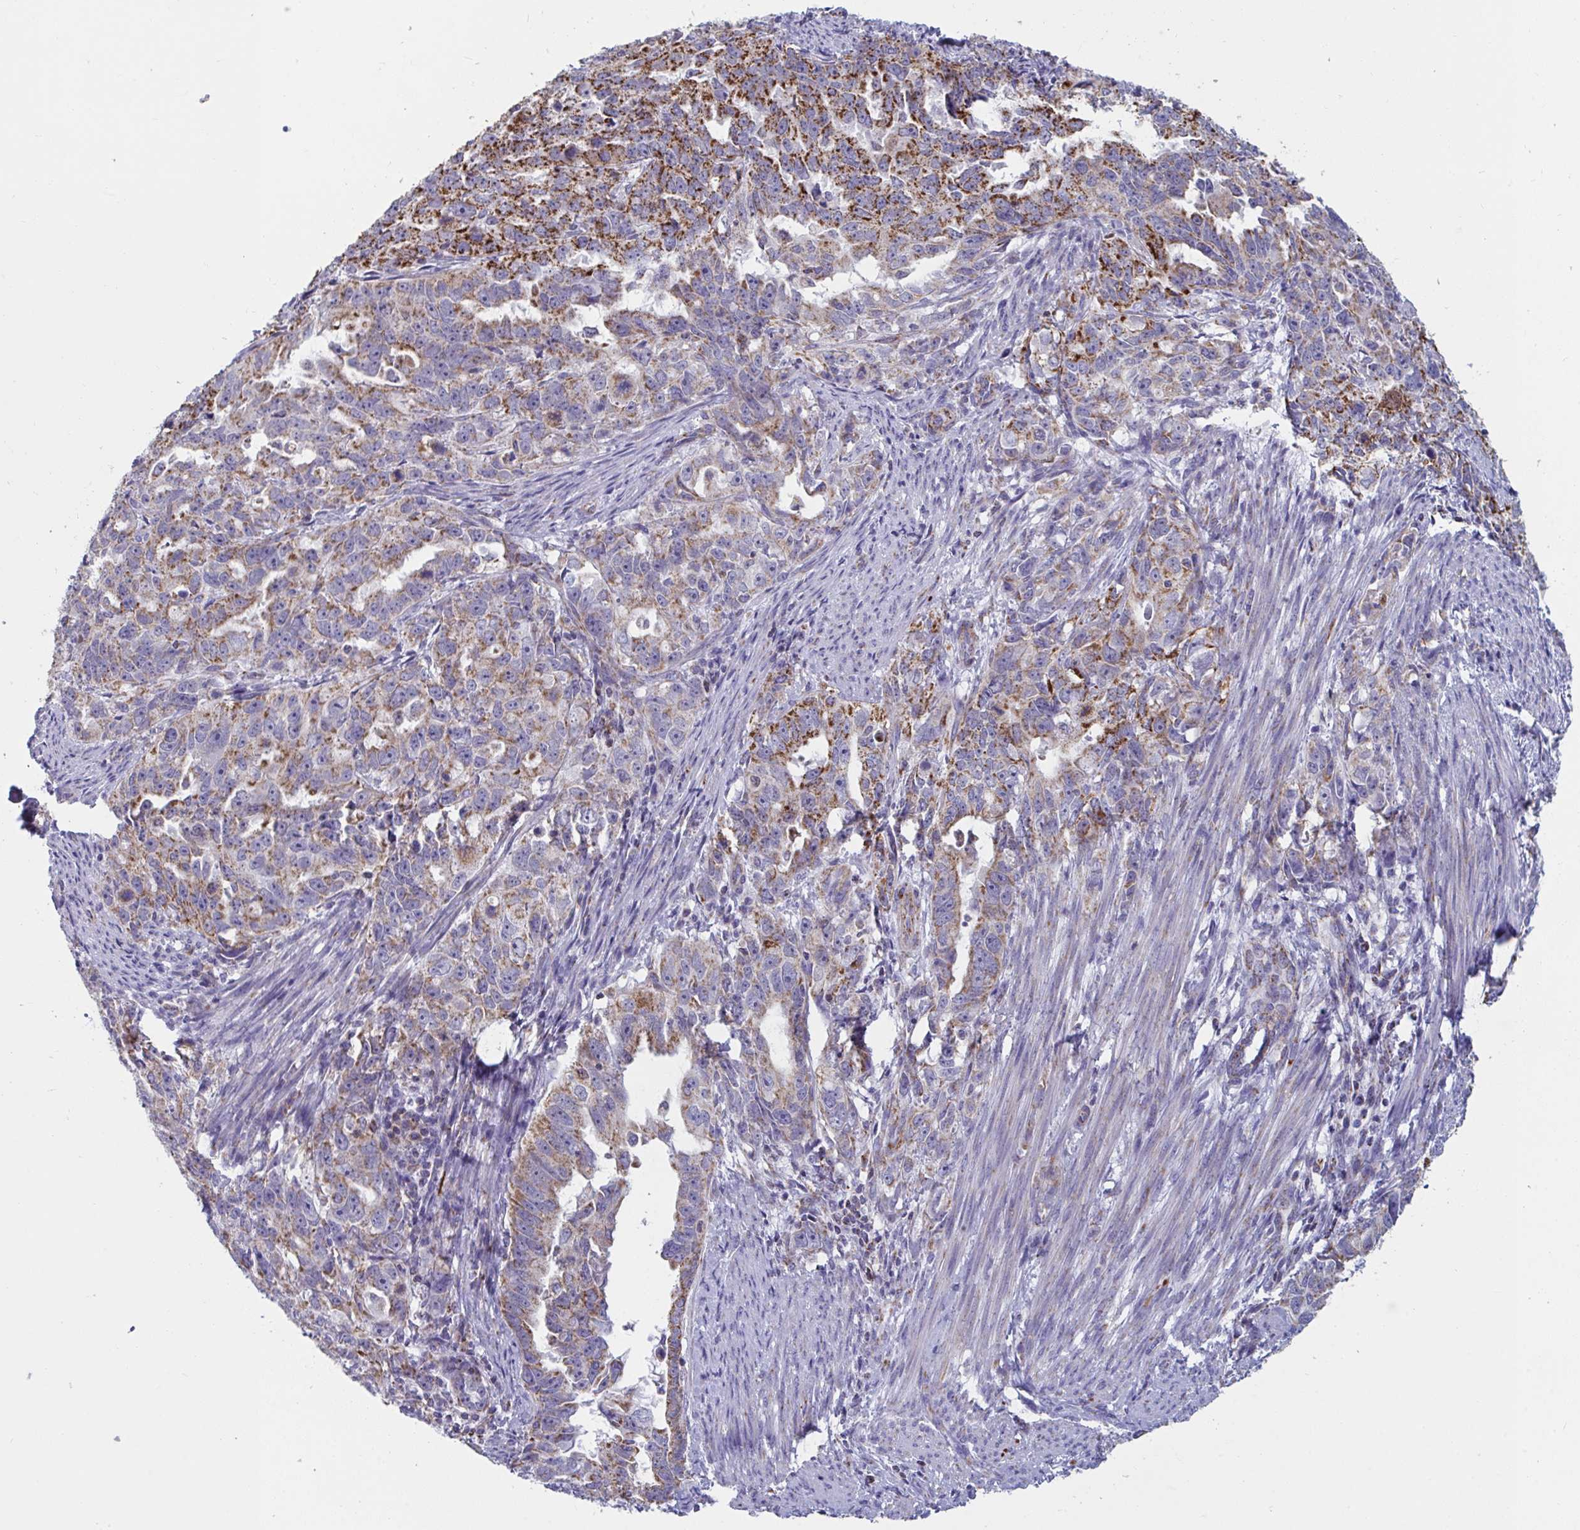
{"staining": {"intensity": "strong", "quantity": "25%-75%", "location": "cytoplasmic/membranous"}, "tissue": "endometrial cancer", "cell_type": "Tumor cells", "image_type": "cancer", "snomed": [{"axis": "morphology", "description": "Adenocarcinoma, NOS"}, {"axis": "topography", "description": "Endometrium"}], "caption": "Brown immunohistochemical staining in human adenocarcinoma (endometrial) shows strong cytoplasmic/membranous staining in approximately 25%-75% of tumor cells.", "gene": "BCAT2", "patient": {"sex": "female", "age": 65}}